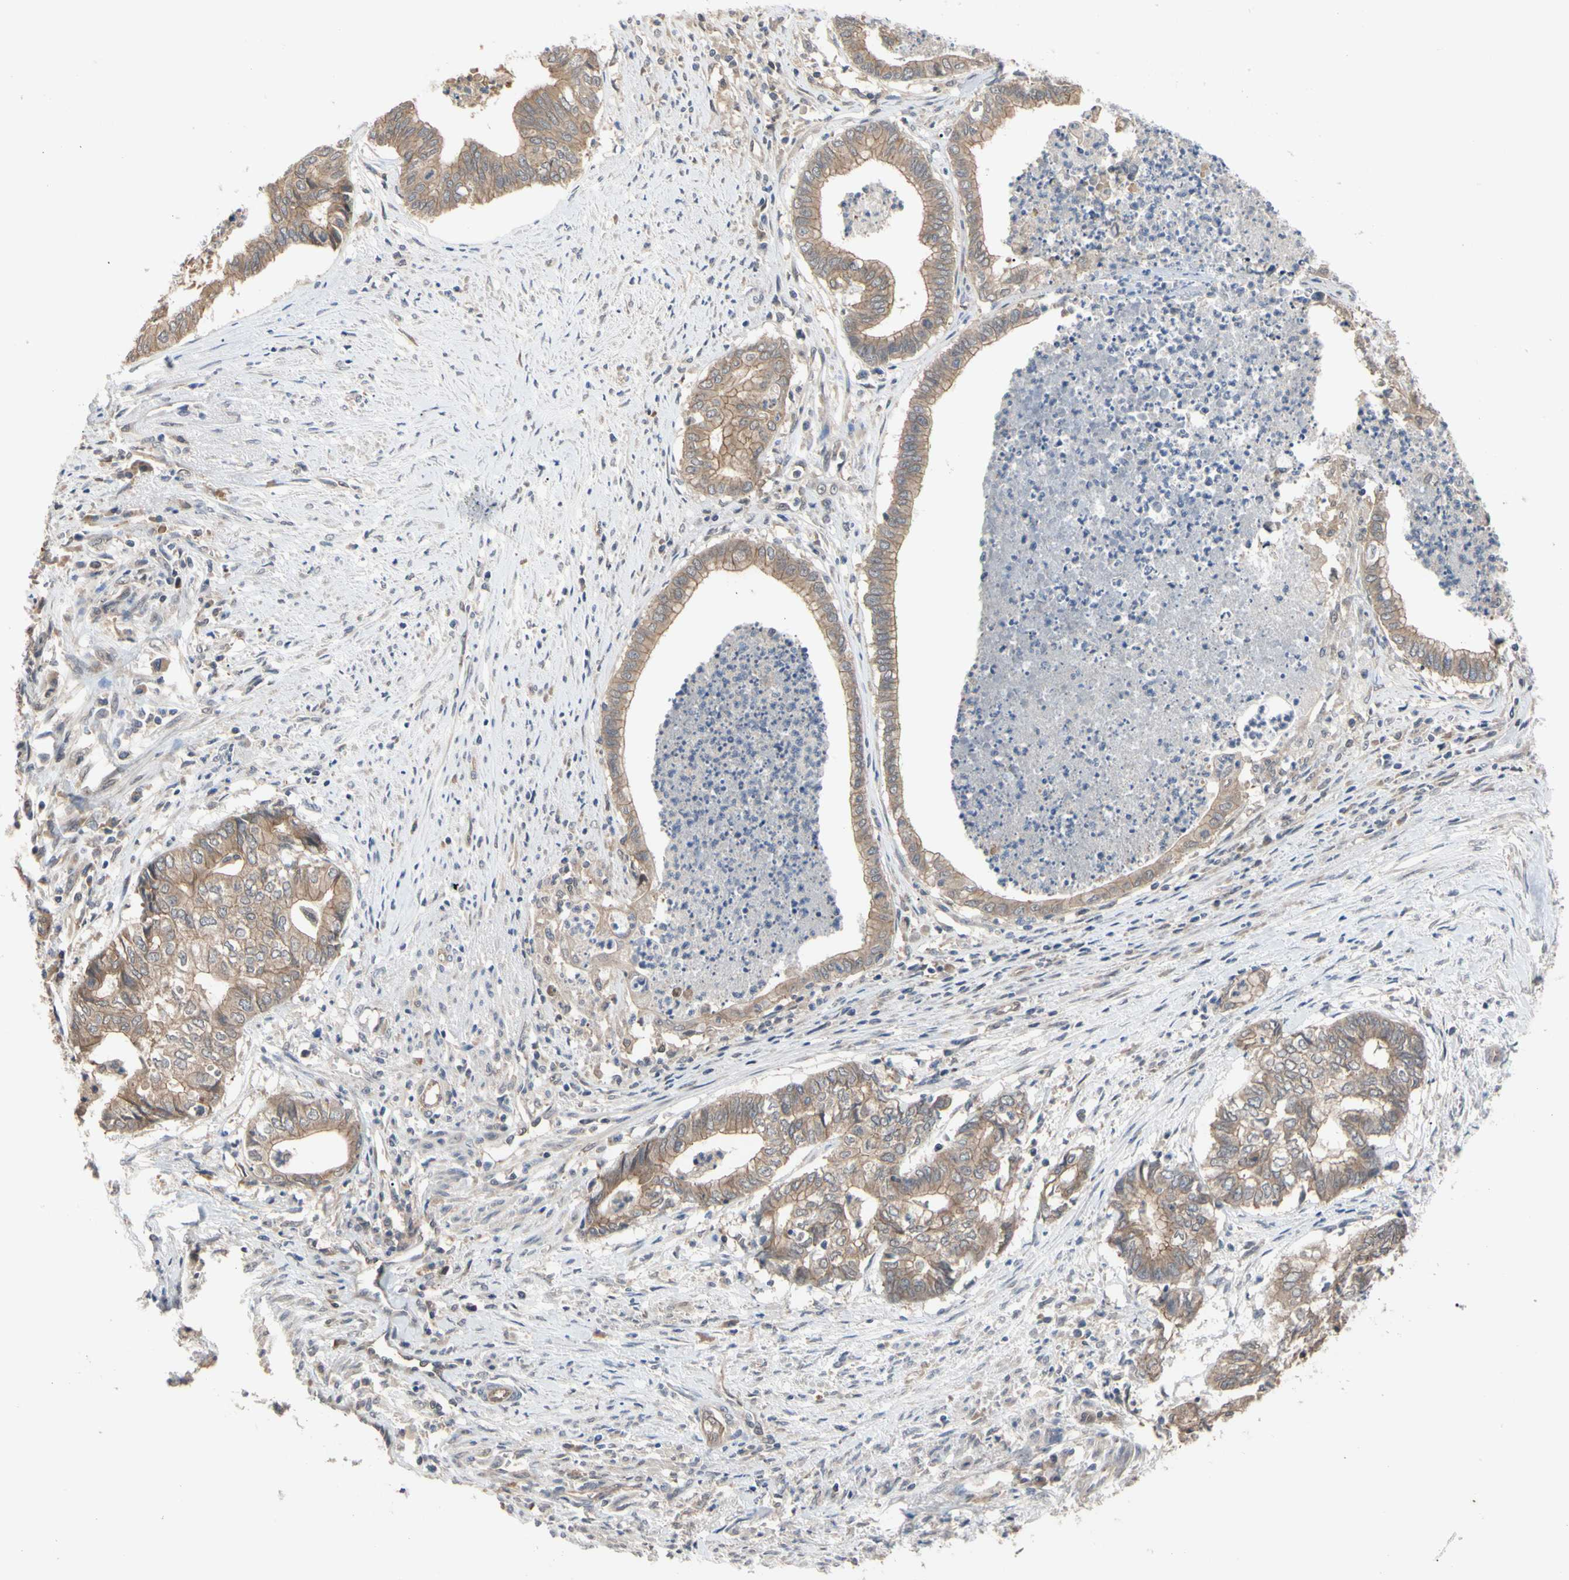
{"staining": {"intensity": "moderate", "quantity": ">75%", "location": "cytoplasmic/membranous"}, "tissue": "endometrial cancer", "cell_type": "Tumor cells", "image_type": "cancer", "snomed": [{"axis": "morphology", "description": "Necrosis, NOS"}, {"axis": "morphology", "description": "Adenocarcinoma, NOS"}, {"axis": "topography", "description": "Endometrium"}], "caption": "The immunohistochemical stain highlights moderate cytoplasmic/membranous positivity in tumor cells of adenocarcinoma (endometrial) tissue.", "gene": "DPP8", "patient": {"sex": "female", "age": 79}}